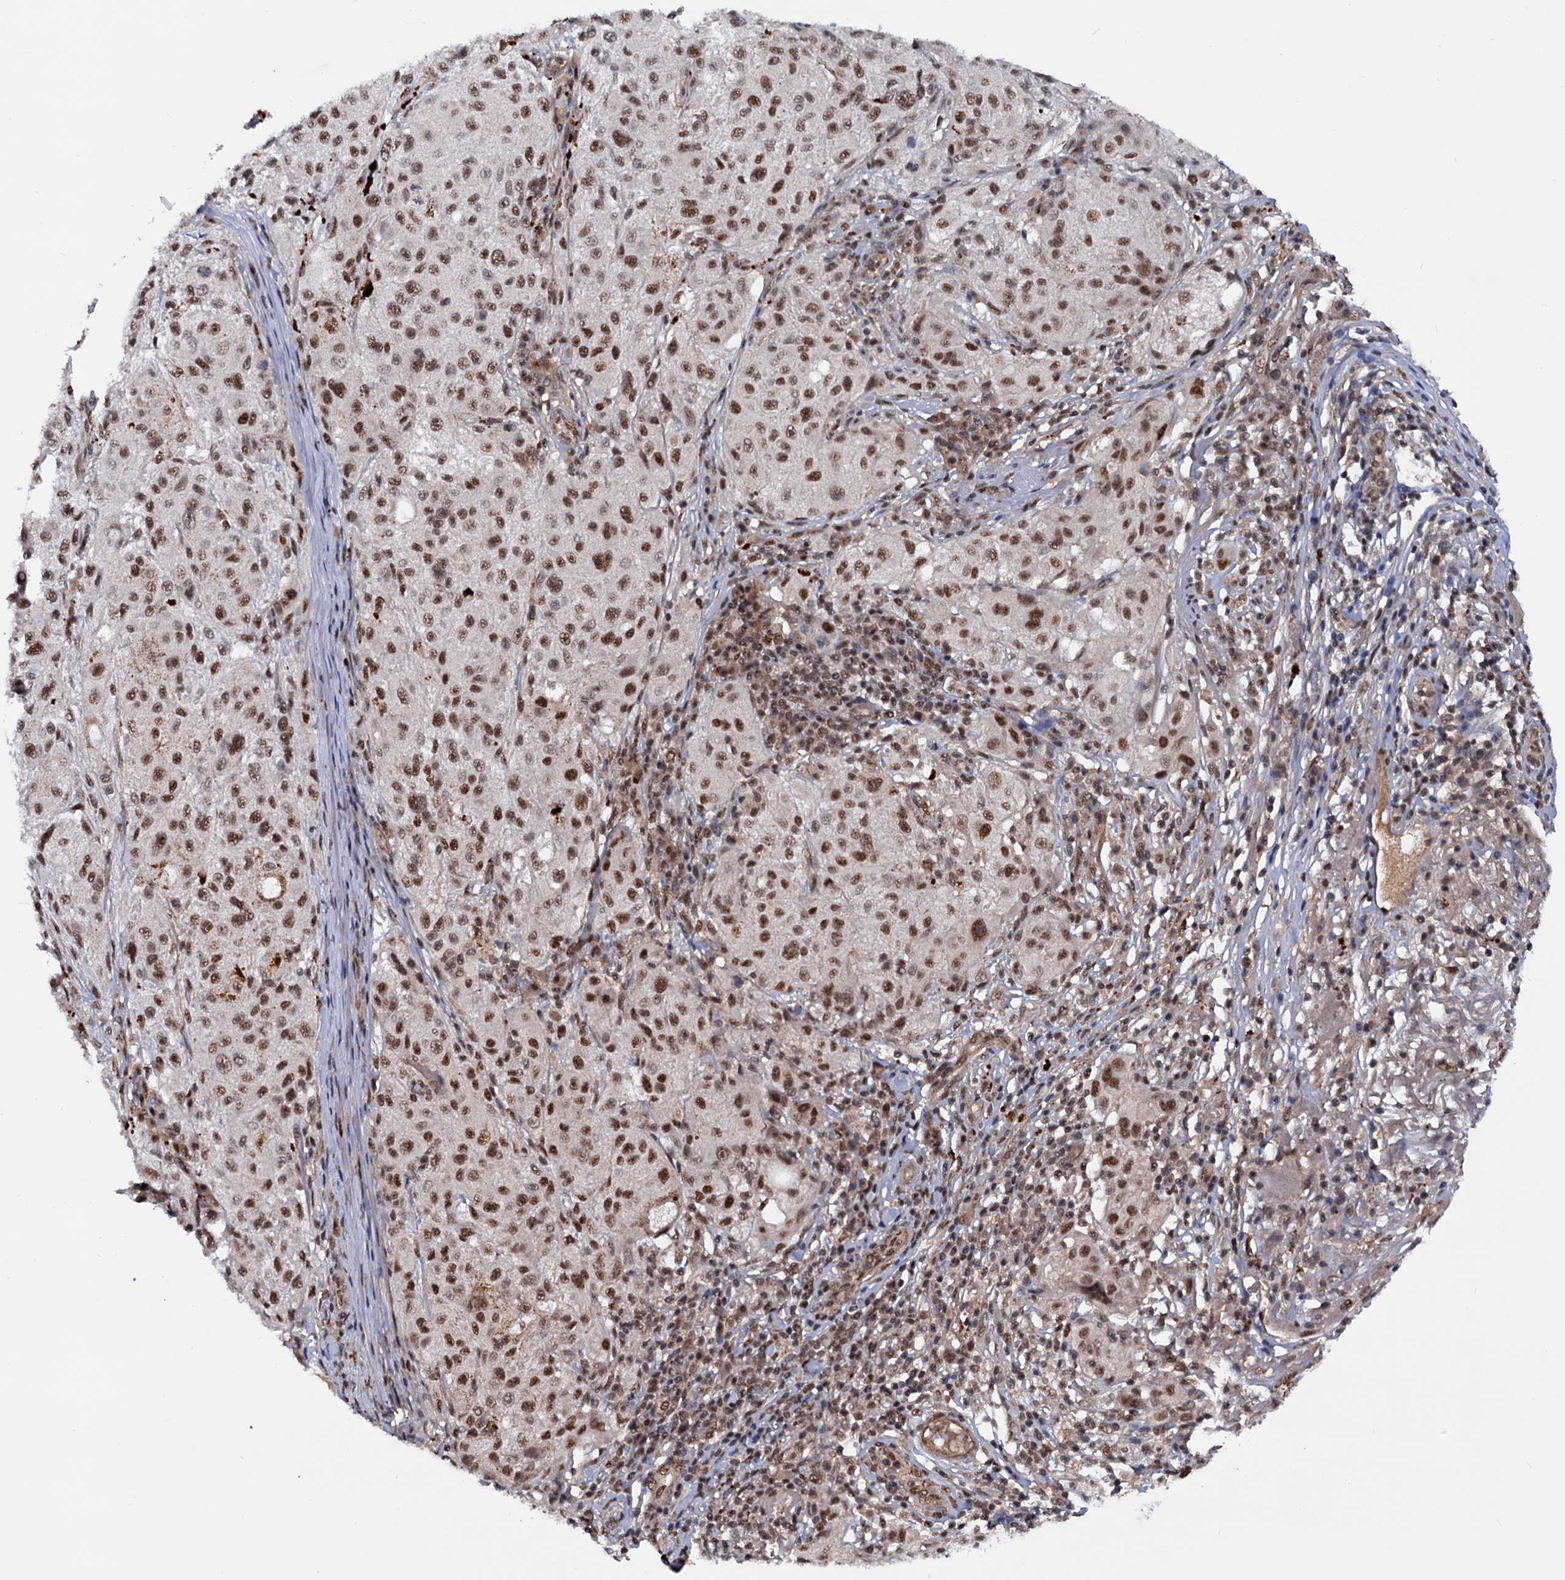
{"staining": {"intensity": "strong", "quantity": ">75%", "location": "nuclear"}, "tissue": "melanoma", "cell_type": "Tumor cells", "image_type": "cancer", "snomed": [{"axis": "morphology", "description": "Necrosis, NOS"}, {"axis": "morphology", "description": "Malignant melanoma, NOS"}, {"axis": "topography", "description": "Skin"}], "caption": "Immunohistochemical staining of melanoma demonstrates high levels of strong nuclear expression in approximately >75% of tumor cells.", "gene": "TBC1D12", "patient": {"sex": "female", "age": 87}}